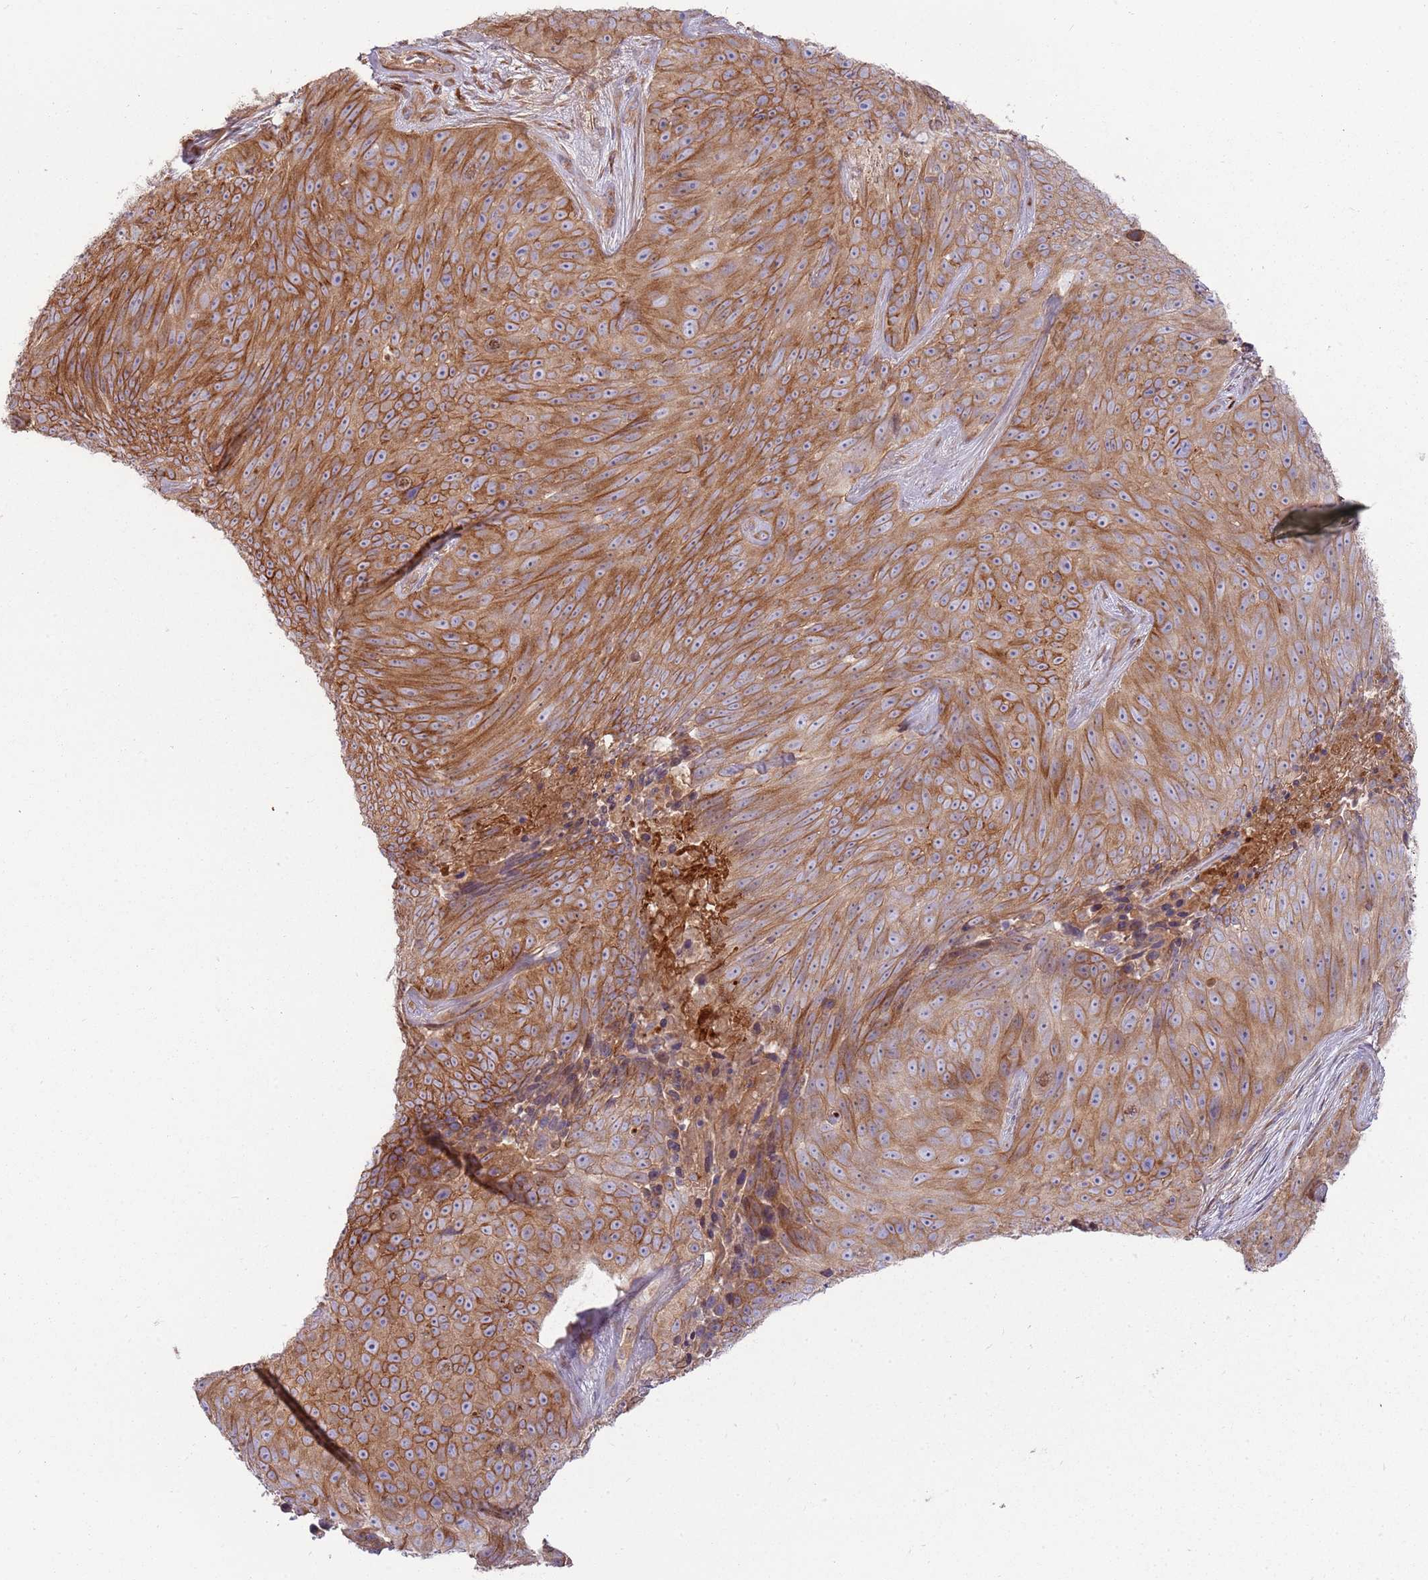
{"staining": {"intensity": "moderate", "quantity": ">75%", "location": "cytoplasmic/membranous"}, "tissue": "skin cancer", "cell_type": "Tumor cells", "image_type": "cancer", "snomed": [{"axis": "morphology", "description": "Squamous cell carcinoma, NOS"}, {"axis": "topography", "description": "Skin"}], "caption": "This is a histology image of immunohistochemistry (IHC) staining of skin squamous cell carcinoma, which shows moderate expression in the cytoplasmic/membranous of tumor cells.", "gene": "EMC1", "patient": {"sex": "female", "age": 87}}